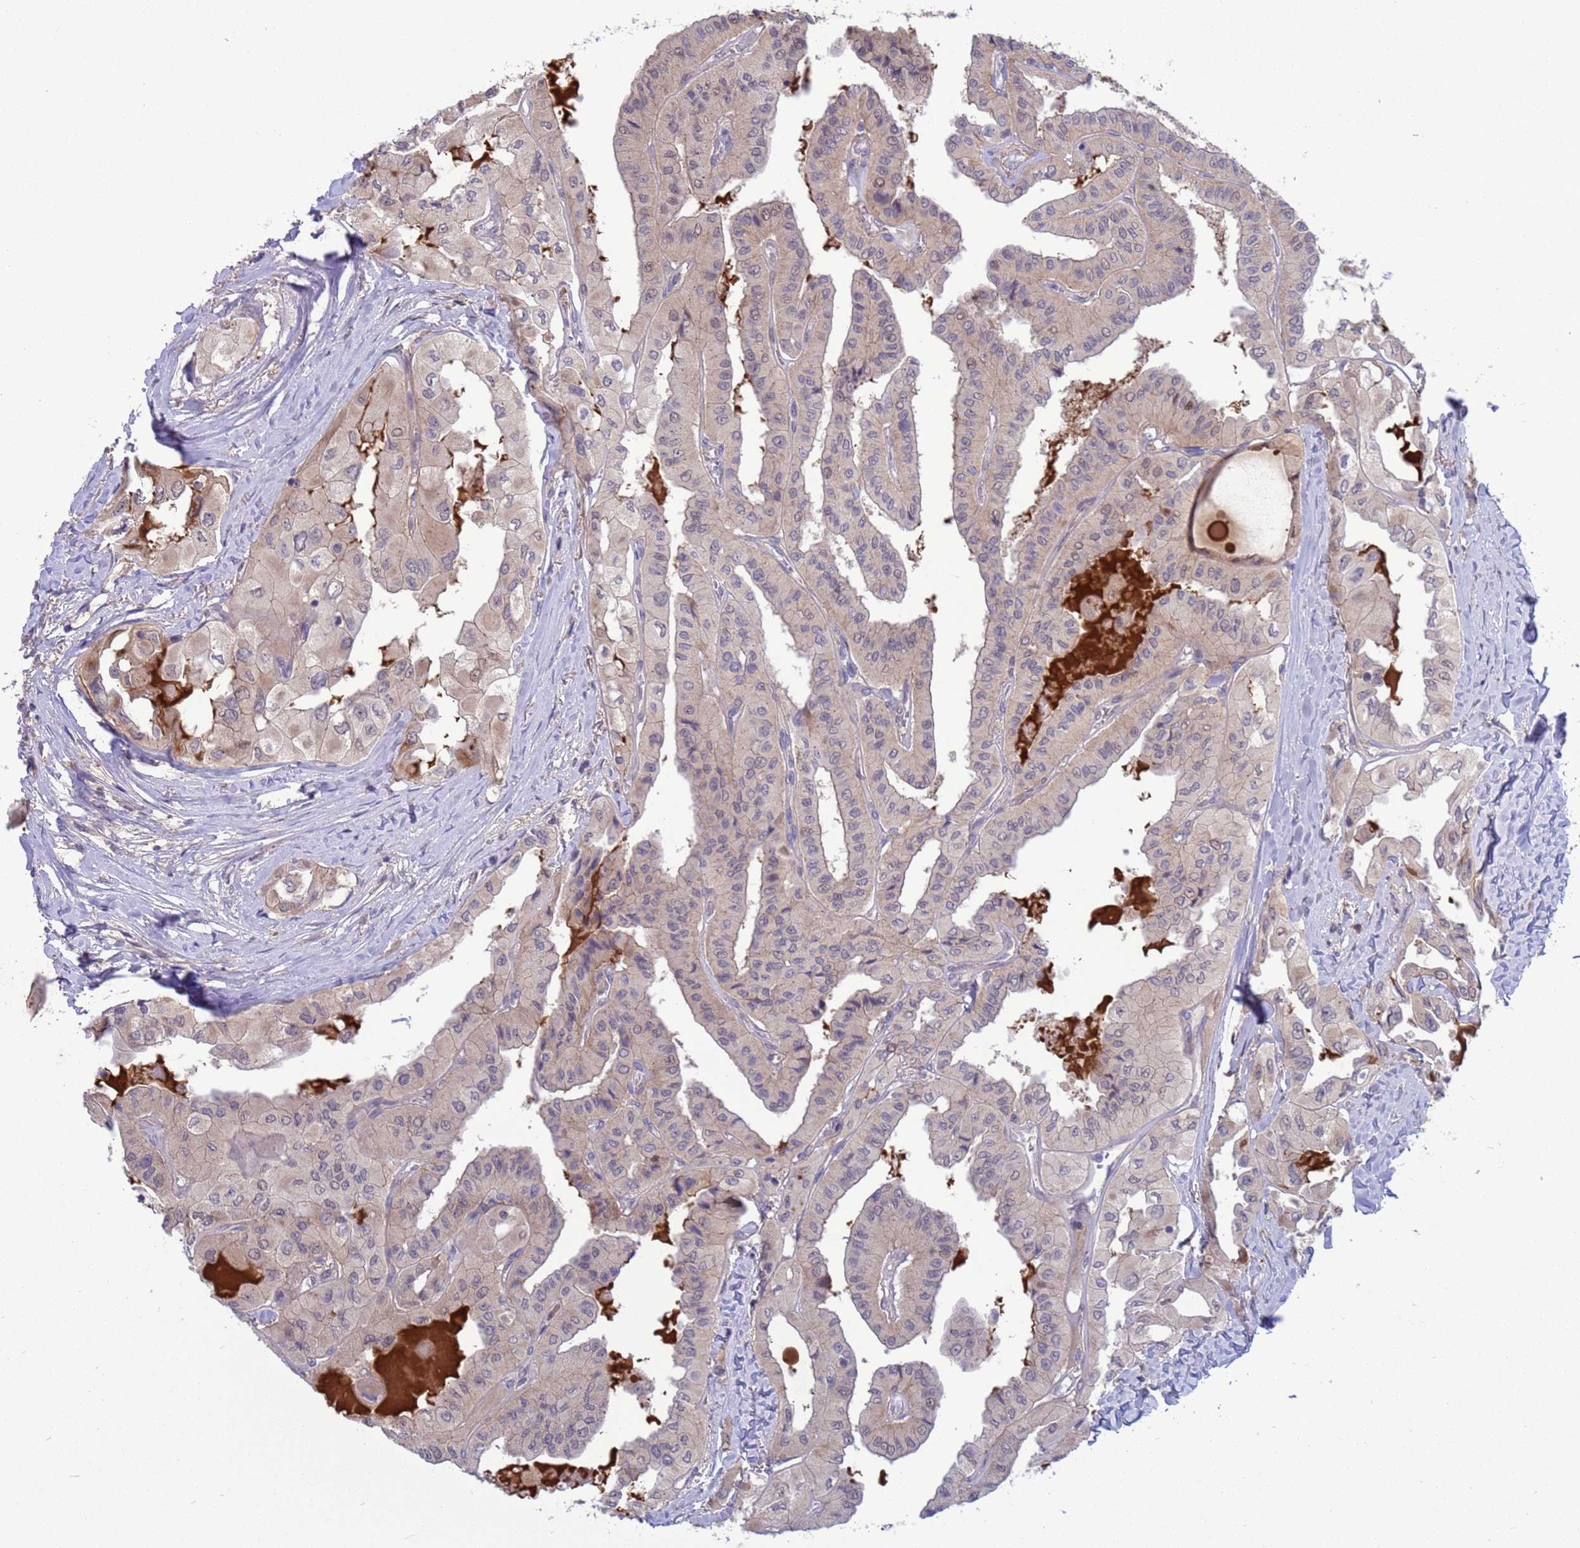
{"staining": {"intensity": "negative", "quantity": "none", "location": "none"}, "tissue": "thyroid cancer", "cell_type": "Tumor cells", "image_type": "cancer", "snomed": [{"axis": "morphology", "description": "Normal tissue, NOS"}, {"axis": "morphology", "description": "Papillary adenocarcinoma, NOS"}, {"axis": "topography", "description": "Thyroid gland"}], "caption": "Protein analysis of thyroid cancer (papillary adenocarcinoma) demonstrates no significant positivity in tumor cells.", "gene": "GJA10", "patient": {"sex": "female", "age": 59}}